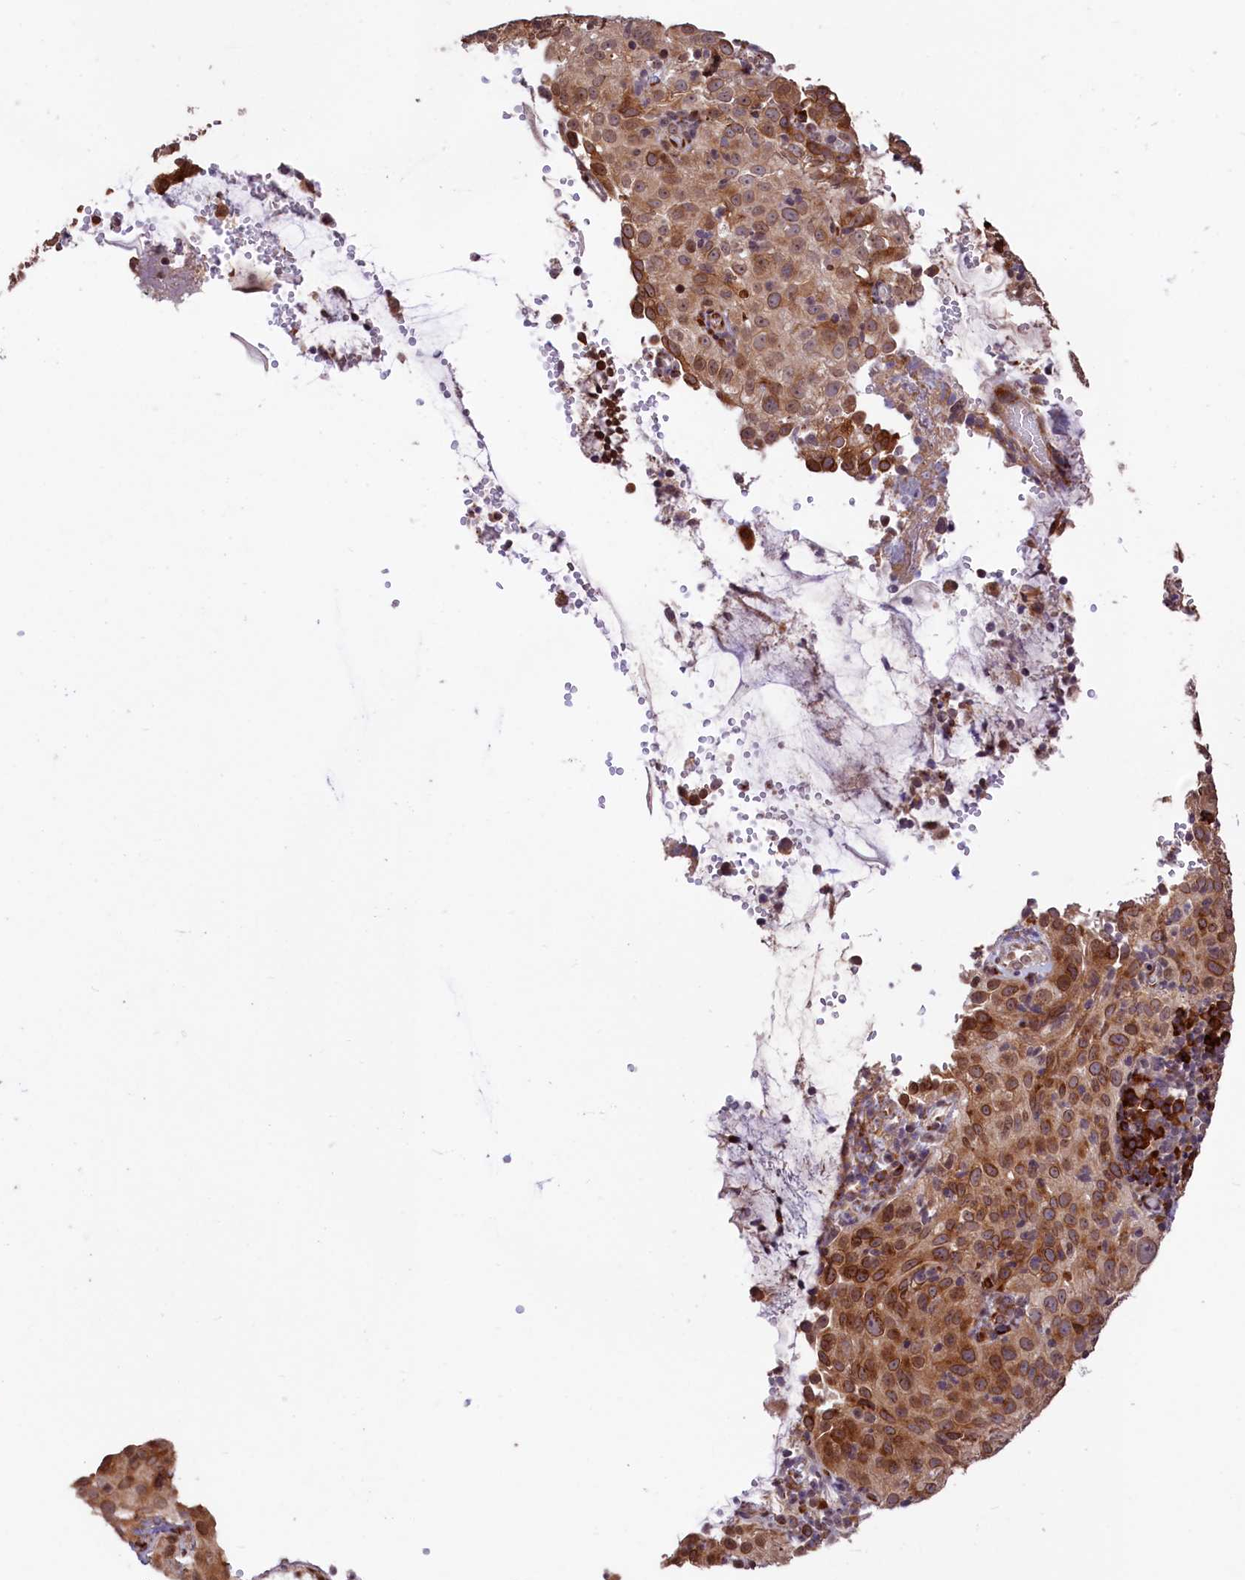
{"staining": {"intensity": "moderate", "quantity": ">75%", "location": "cytoplasmic/membranous,nuclear"}, "tissue": "cervical cancer", "cell_type": "Tumor cells", "image_type": "cancer", "snomed": [{"axis": "morphology", "description": "Squamous cell carcinoma, NOS"}, {"axis": "topography", "description": "Cervix"}], "caption": "The histopathology image demonstrates immunohistochemical staining of cervical cancer (squamous cell carcinoma). There is moderate cytoplasmic/membranous and nuclear expression is present in about >75% of tumor cells.", "gene": "C5orf15", "patient": {"sex": "female", "age": 31}}